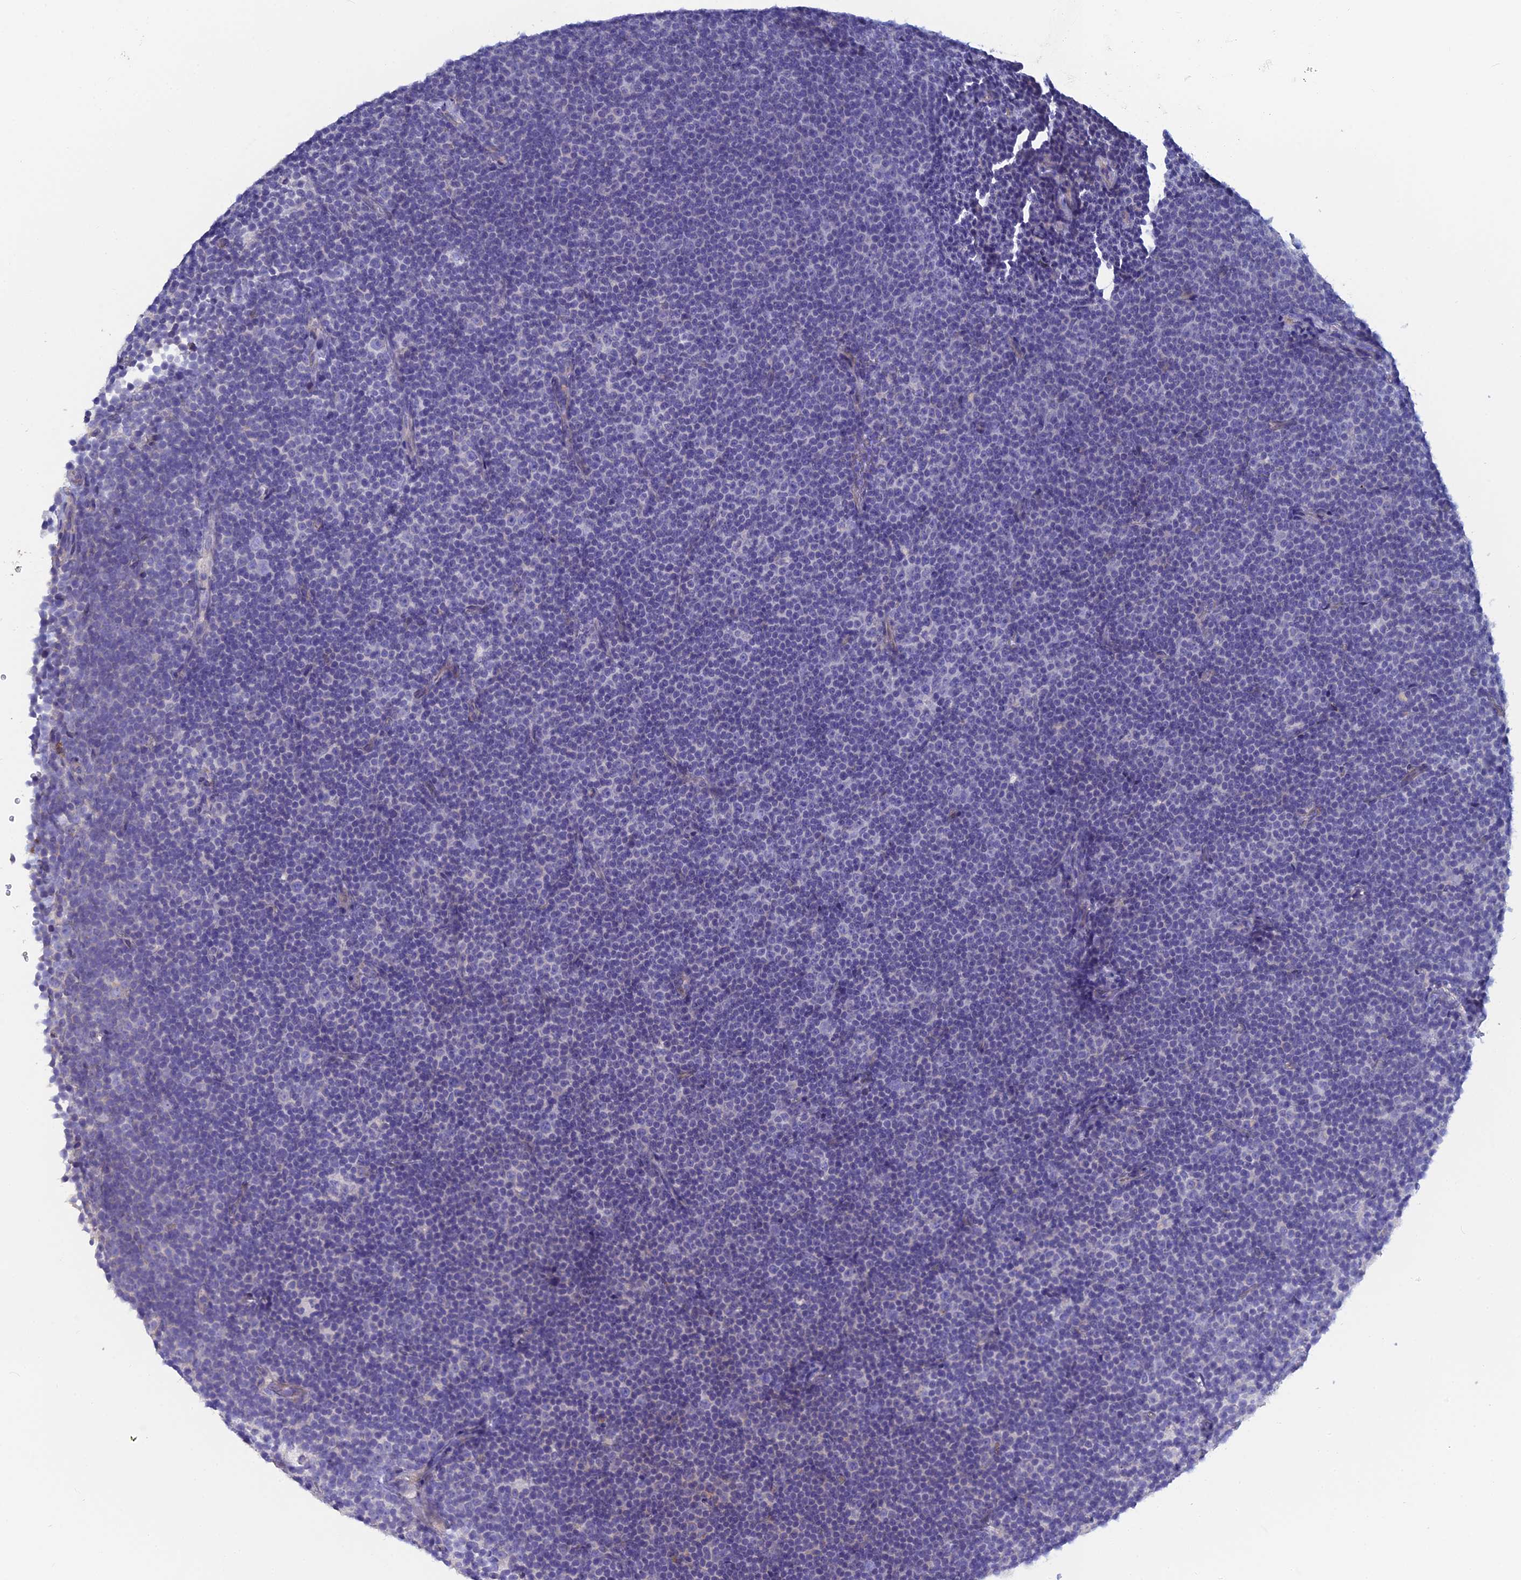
{"staining": {"intensity": "negative", "quantity": "none", "location": "none"}, "tissue": "lymphoma", "cell_type": "Tumor cells", "image_type": "cancer", "snomed": [{"axis": "morphology", "description": "Malignant lymphoma, non-Hodgkin's type, Low grade"}, {"axis": "topography", "description": "Lymph node"}], "caption": "Protein analysis of lymphoma reveals no significant expression in tumor cells.", "gene": "PCDHA8", "patient": {"sex": "female", "age": 67}}